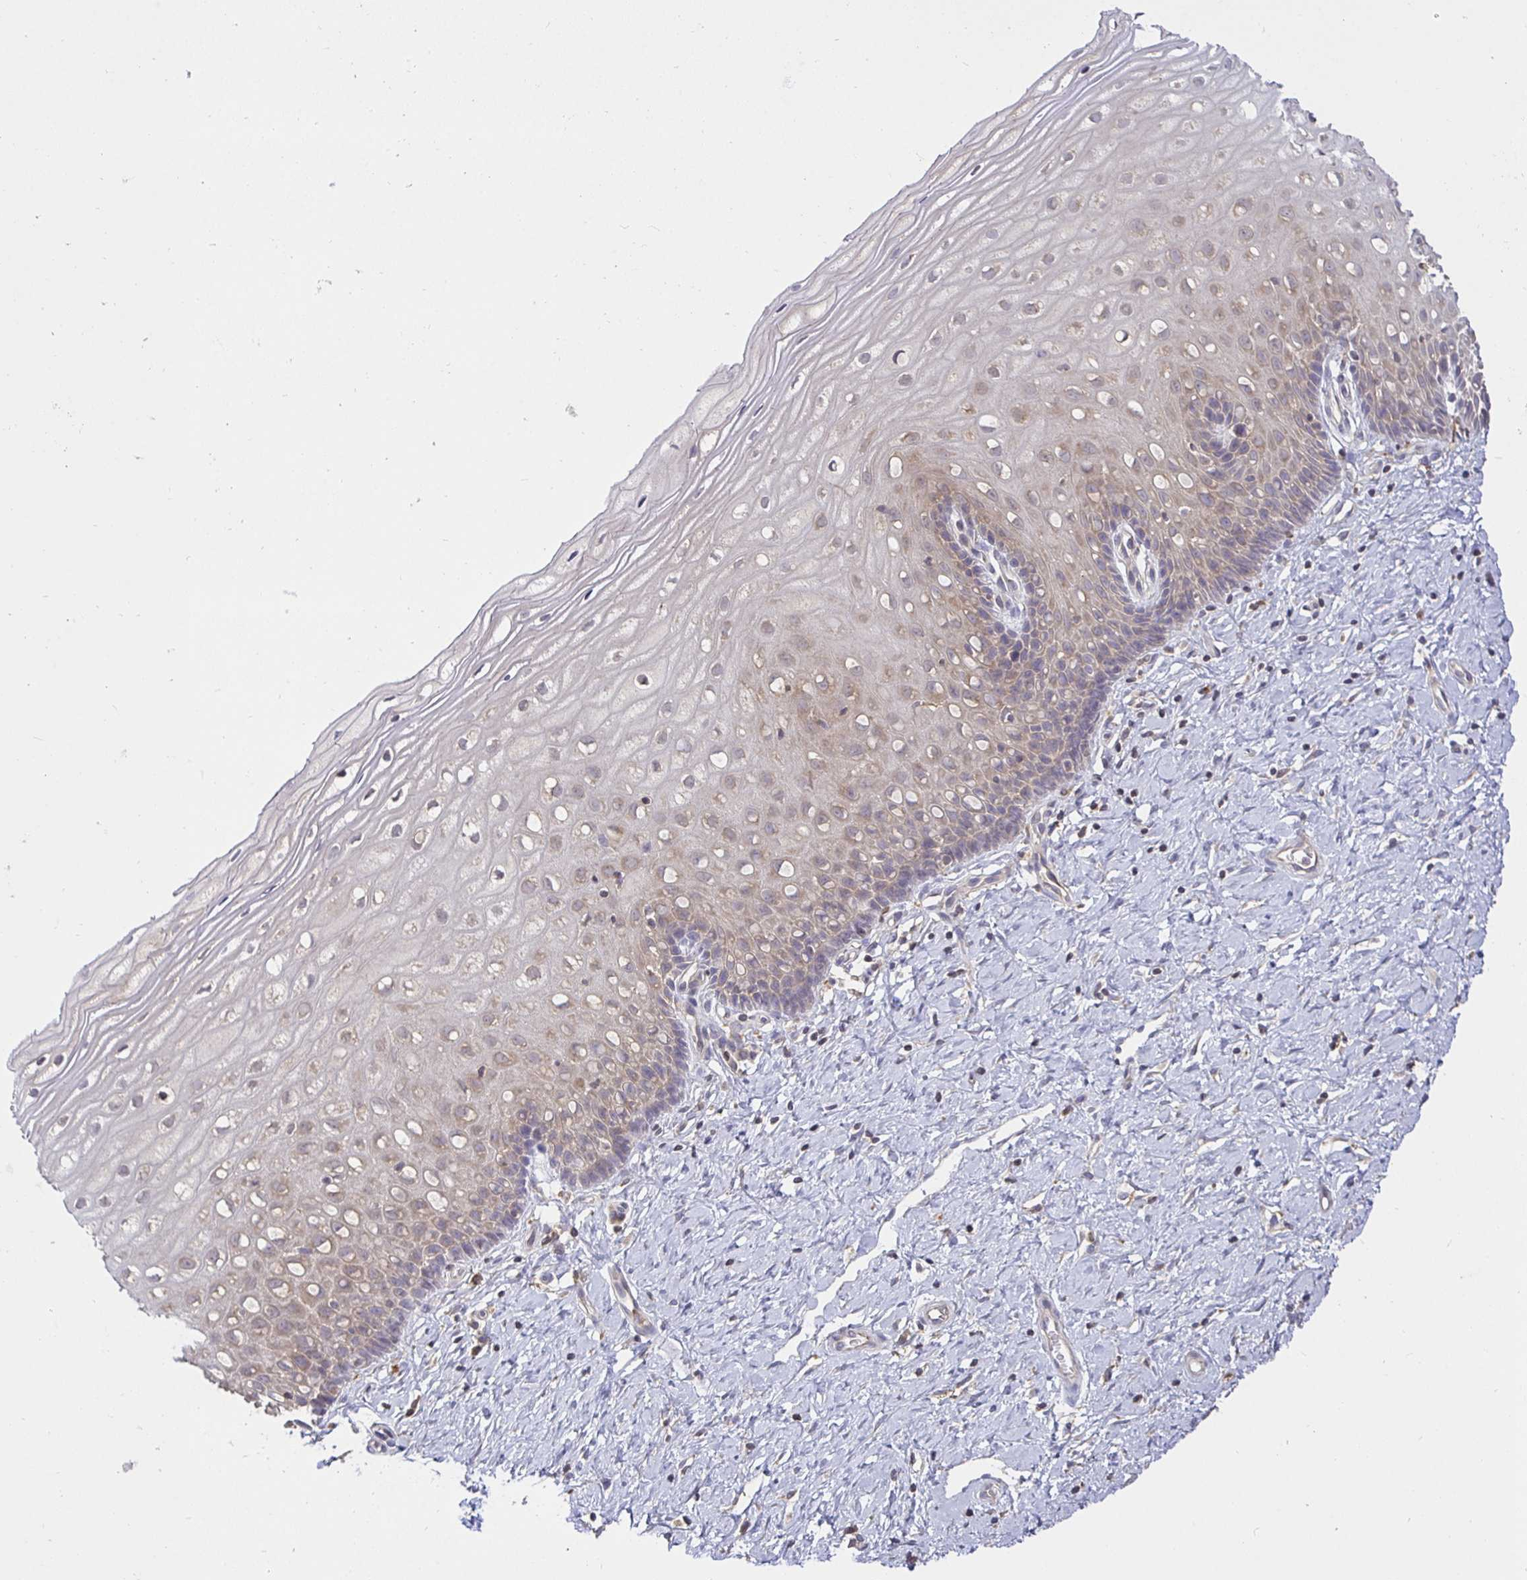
{"staining": {"intensity": "weak", "quantity": "25%-75%", "location": "cytoplasmic/membranous"}, "tissue": "cervix", "cell_type": "Glandular cells", "image_type": "normal", "snomed": [{"axis": "morphology", "description": "Normal tissue, NOS"}, {"axis": "topography", "description": "Cervix"}], "caption": "Cervix stained for a protein (brown) reveals weak cytoplasmic/membranous positive expression in about 25%-75% of glandular cells.", "gene": "ATP6V1F", "patient": {"sex": "female", "age": 37}}